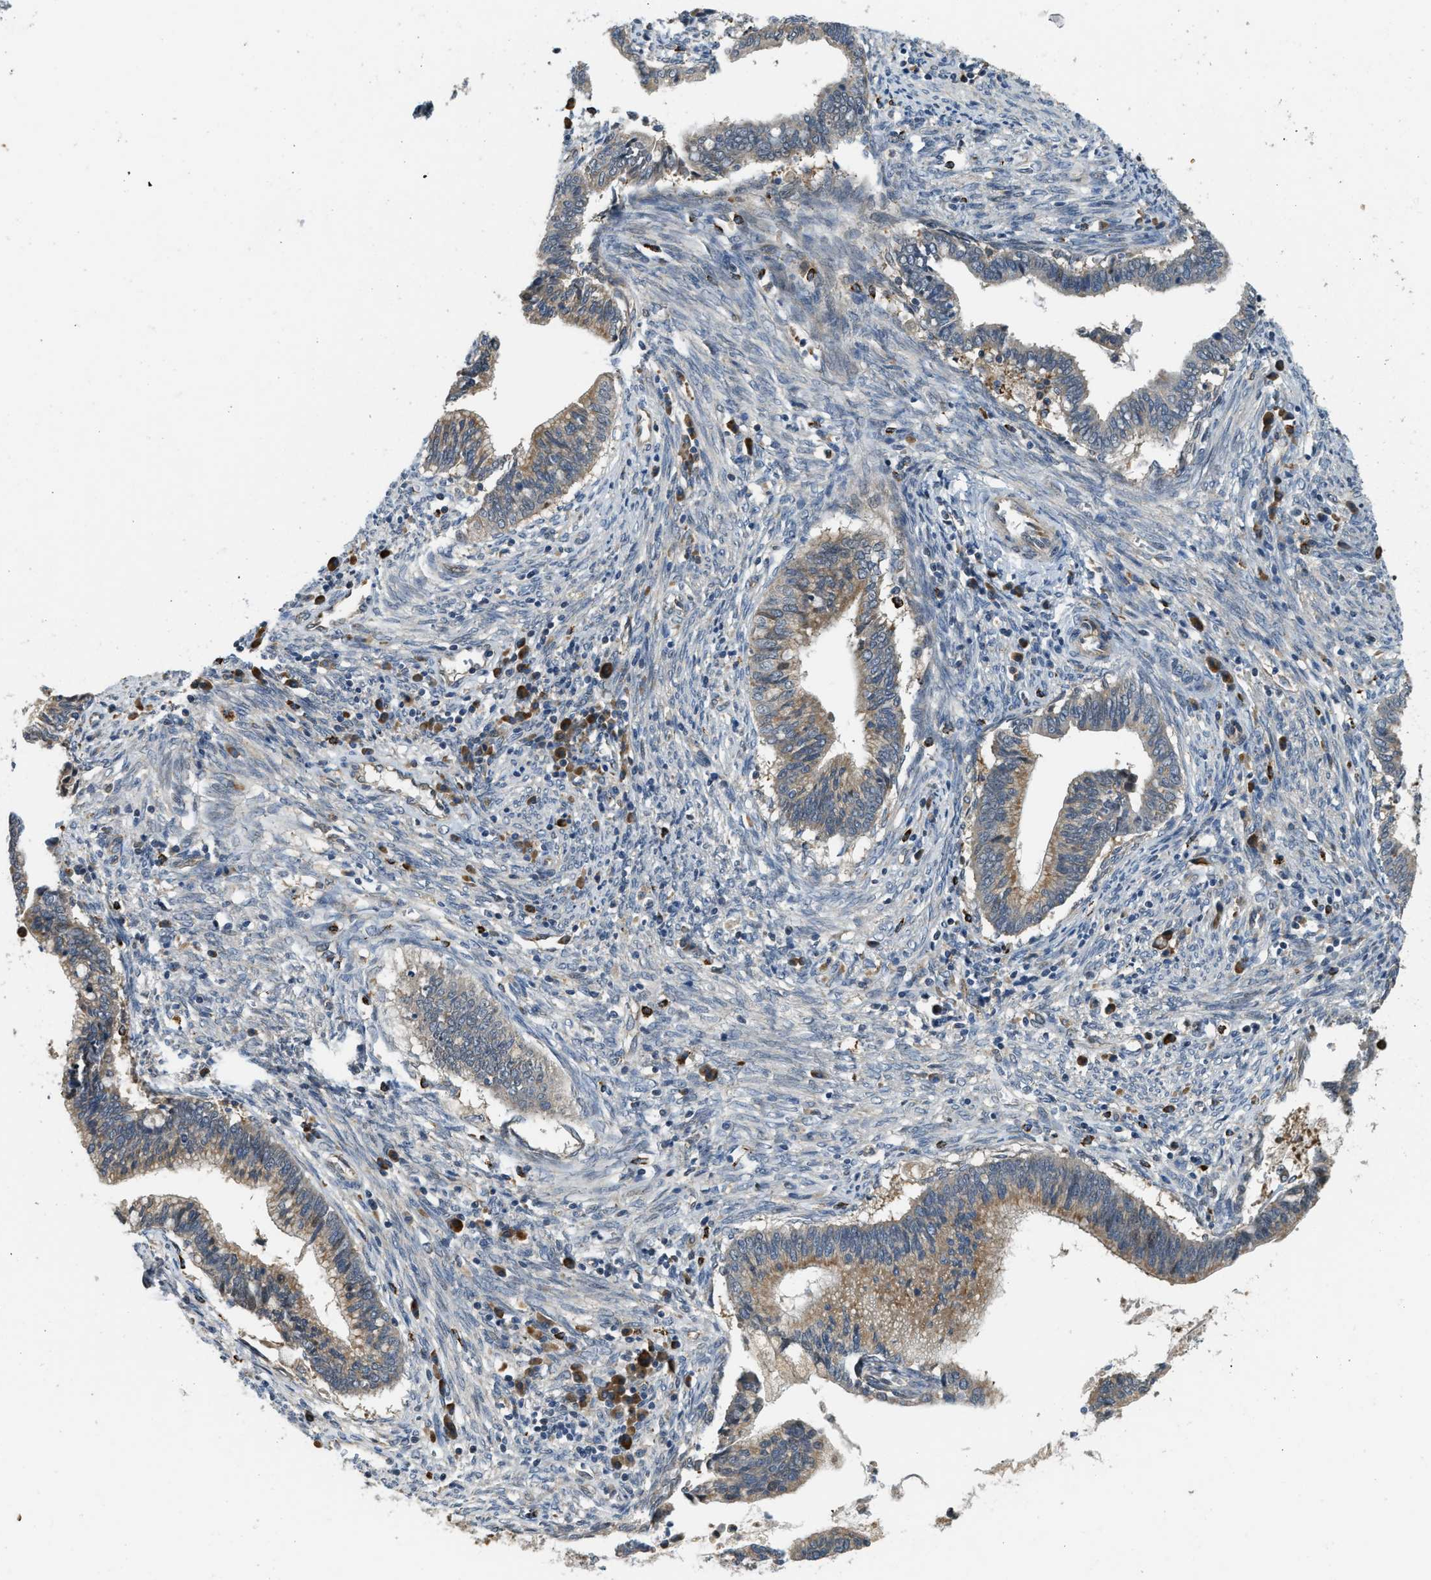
{"staining": {"intensity": "moderate", "quantity": ">75%", "location": "cytoplasmic/membranous"}, "tissue": "cervical cancer", "cell_type": "Tumor cells", "image_type": "cancer", "snomed": [{"axis": "morphology", "description": "Adenocarcinoma, NOS"}, {"axis": "topography", "description": "Cervix"}], "caption": "Protein staining demonstrates moderate cytoplasmic/membranous positivity in about >75% of tumor cells in adenocarcinoma (cervical). The protein of interest is shown in brown color, while the nuclei are stained blue.", "gene": "STARD3NL", "patient": {"sex": "female", "age": 44}}